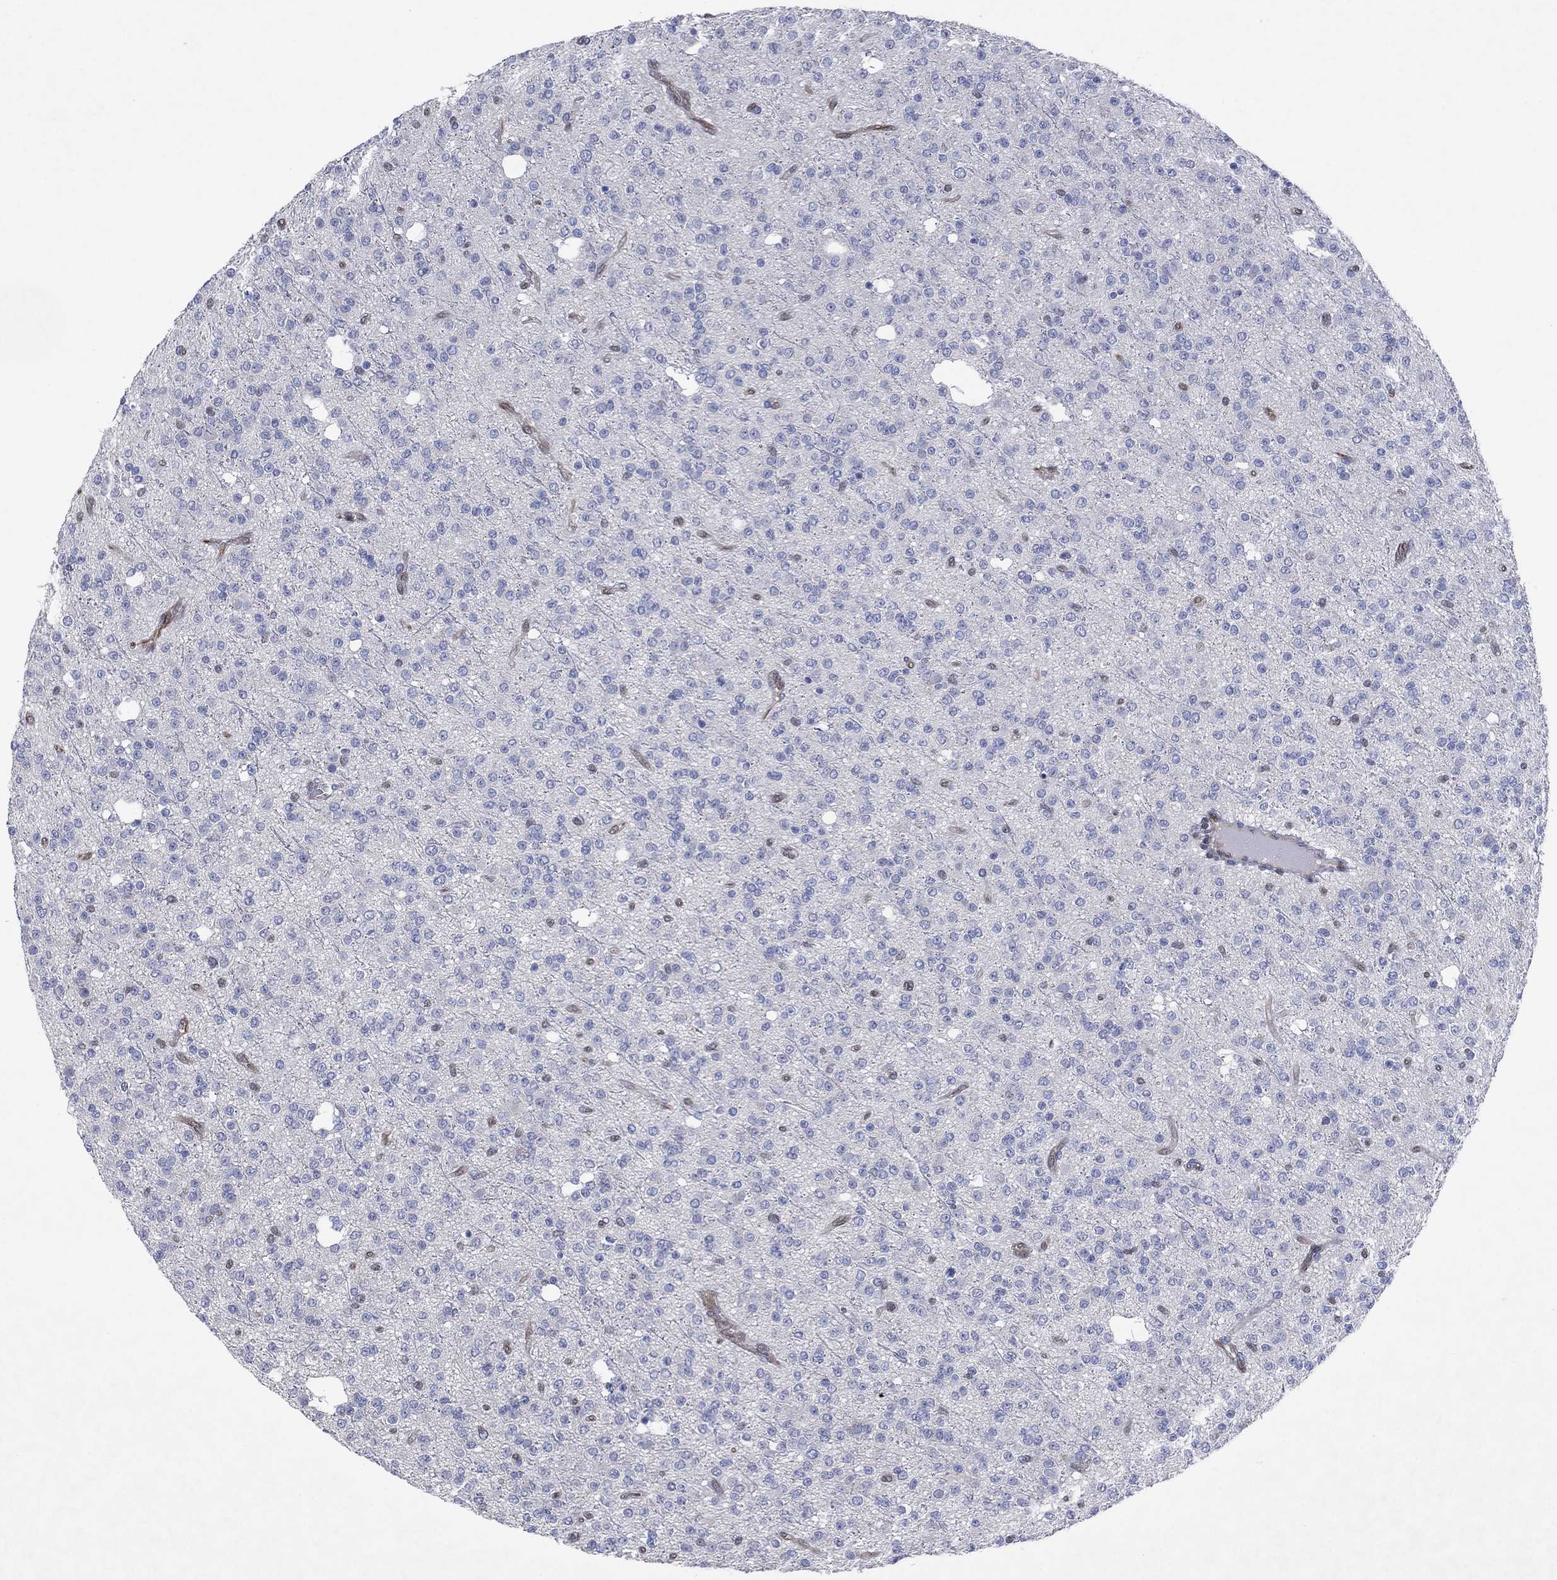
{"staining": {"intensity": "negative", "quantity": "none", "location": "none"}, "tissue": "glioma", "cell_type": "Tumor cells", "image_type": "cancer", "snomed": [{"axis": "morphology", "description": "Glioma, malignant, Low grade"}, {"axis": "topography", "description": "Brain"}], "caption": "The photomicrograph exhibits no staining of tumor cells in malignant low-grade glioma.", "gene": "FLI1", "patient": {"sex": "male", "age": 27}}